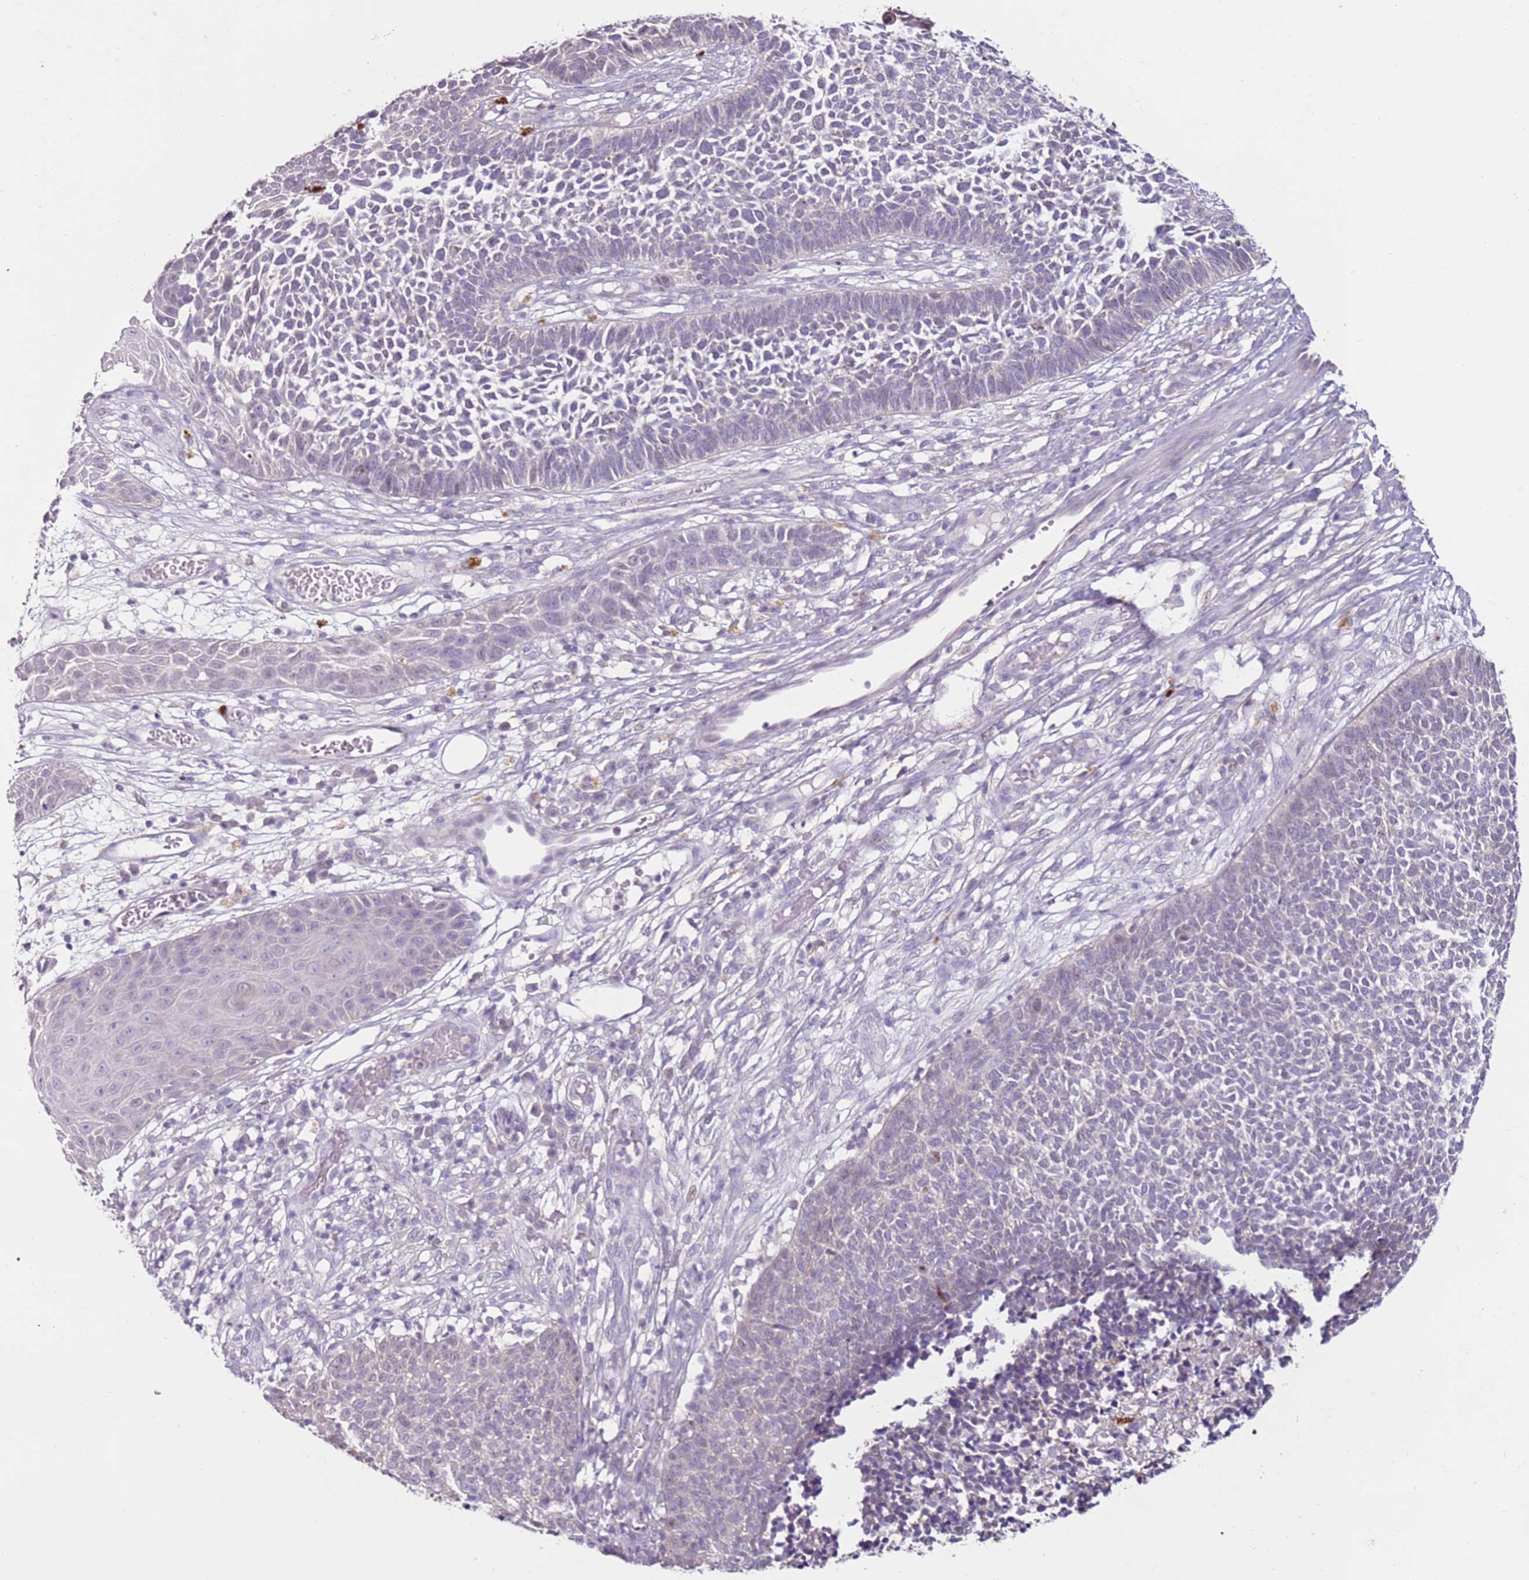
{"staining": {"intensity": "negative", "quantity": "none", "location": "none"}, "tissue": "skin cancer", "cell_type": "Tumor cells", "image_type": "cancer", "snomed": [{"axis": "morphology", "description": "Basal cell carcinoma"}, {"axis": "topography", "description": "Skin"}], "caption": "Immunohistochemical staining of skin cancer (basal cell carcinoma) exhibits no significant staining in tumor cells. Nuclei are stained in blue.", "gene": "MDH1", "patient": {"sex": "female", "age": 84}}